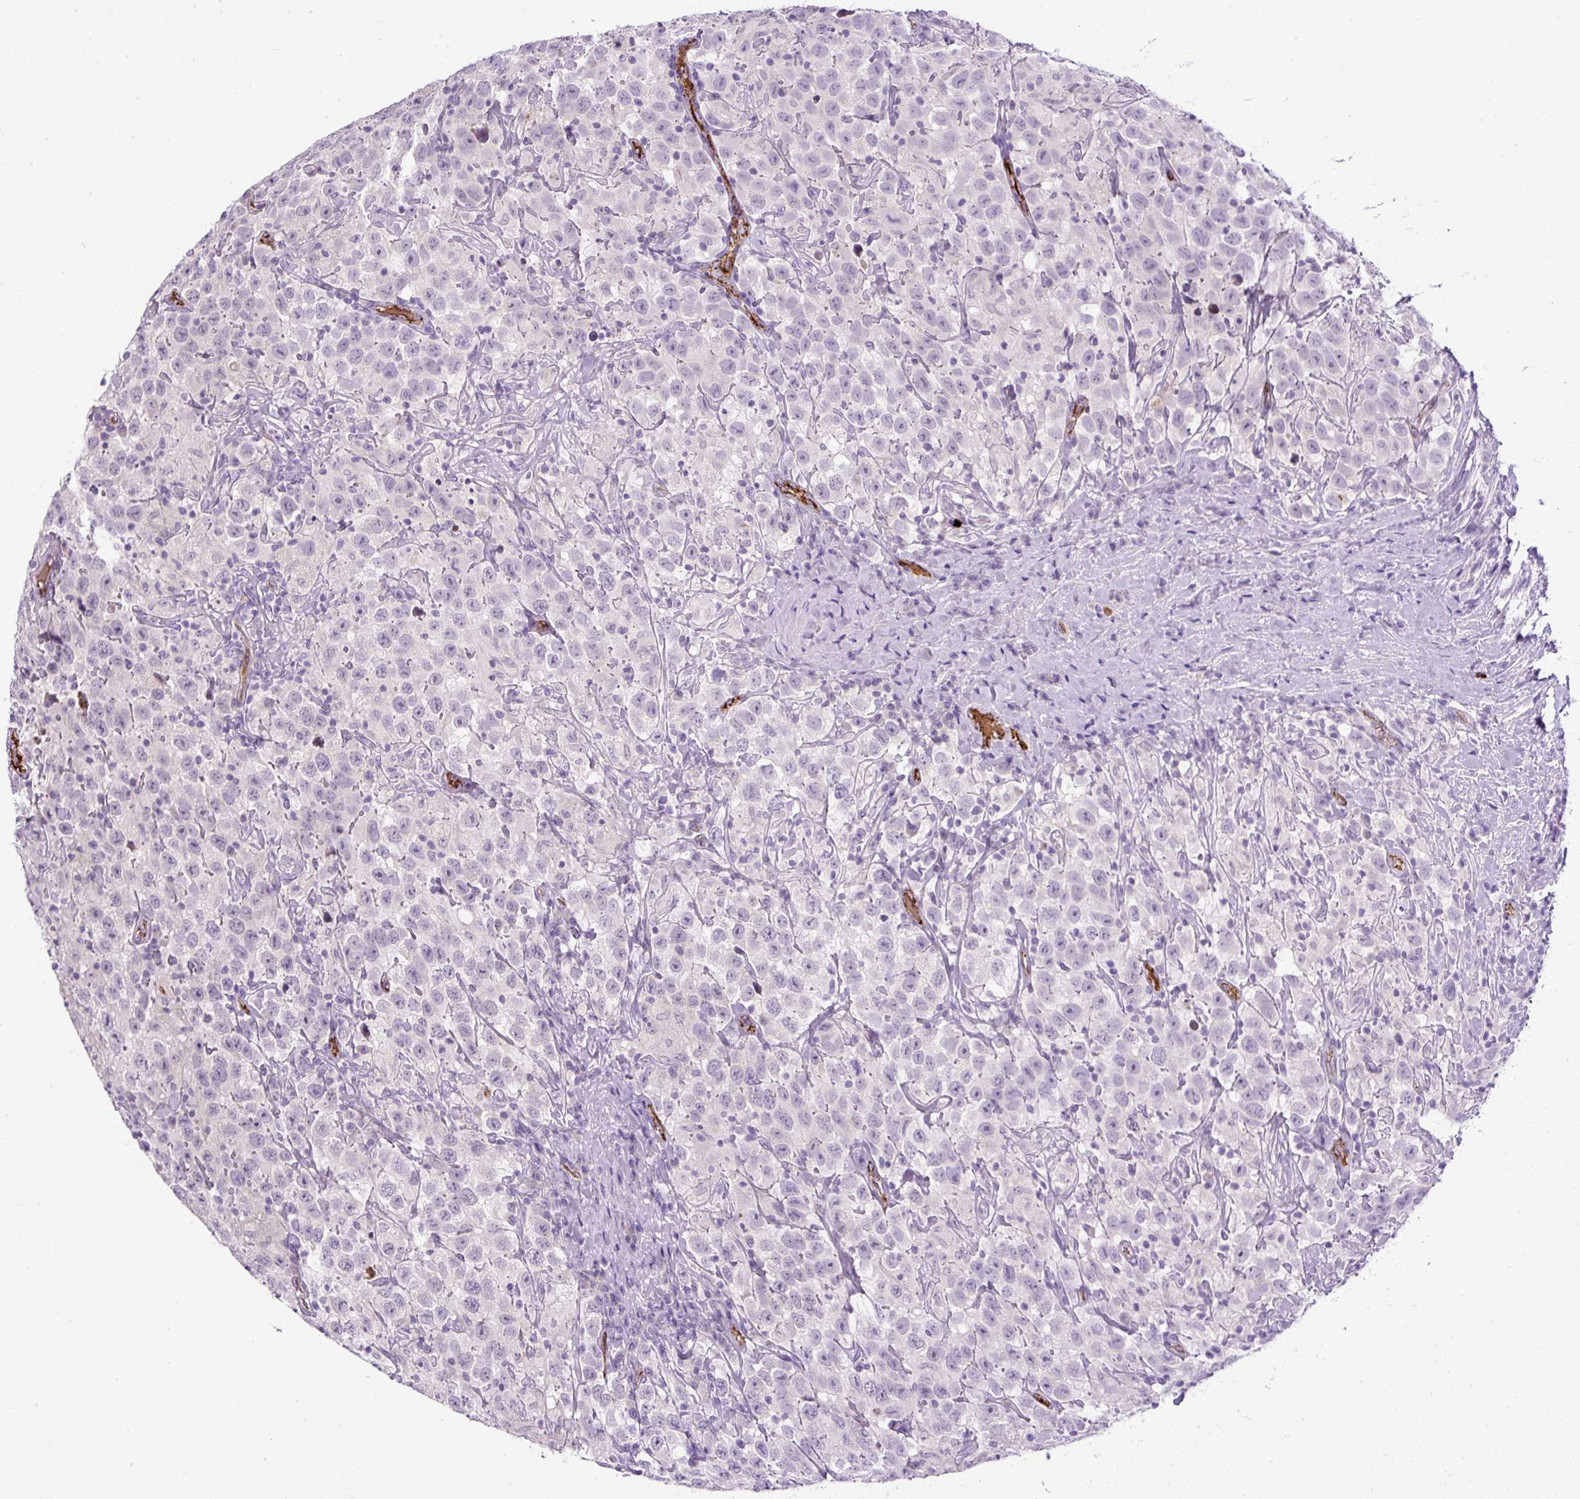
{"staining": {"intensity": "negative", "quantity": "none", "location": "none"}, "tissue": "testis cancer", "cell_type": "Tumor cells", "image_type": "cancer", "snomed": [{"axis": "morphology", "description": "Seminoma, NOS"}, {"axis": "topography", "description": "Testis"}], "caption": "A high-resolution histopathology image shows immunohistochemistry staining of testis cancer, which demonstrates no significant staining in tumor cells. (Stains: DAB immunohistochemistry (IHC) with hematoxylin counter stain, Microscopy: brightfield microscopy at high magnification).", "gene": "LEFTY2", "patient": {"sex": "male", "age": 41}}